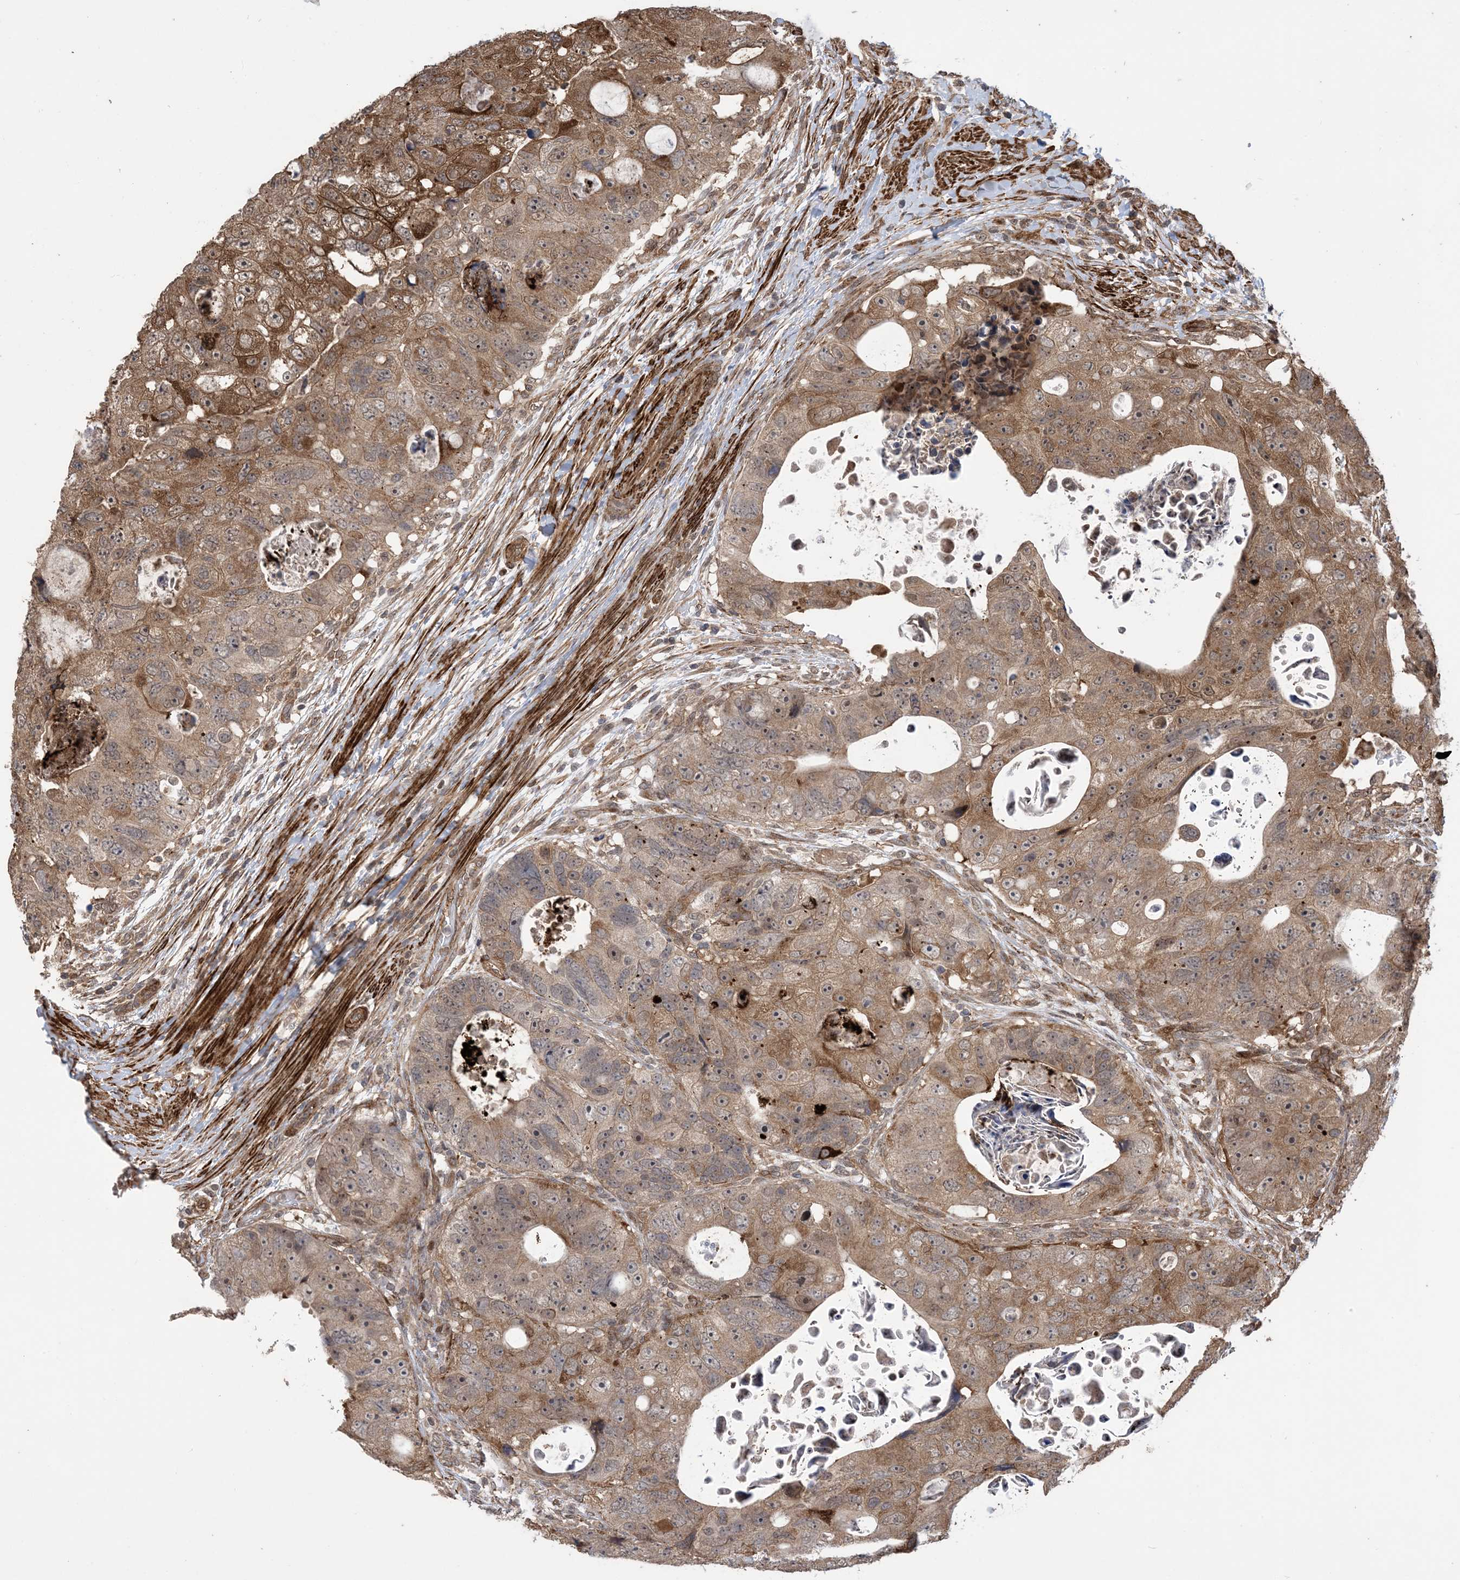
{"staining": {"intensity": "moderate", "quantity": ">75%", "location": "cytoplasmic/membranous"}, "tissue": "colorectal cancer", "cell_type": "Tumor cells", "image_type": "cancer", "snomed": [{"axis": "morphology", "description": "Adenocarcinoma, NOS"}, {"axis": "topography", "description": "Rectum"}], "caption": "Colorectal cancer was stained to show a protein in brown. There is medium levels of moderate cytoplasmic/membranous positivity in about >75% of tumor cells.", "gene": "ZNF511", "patient": {"sex": "male", "age": 59}}